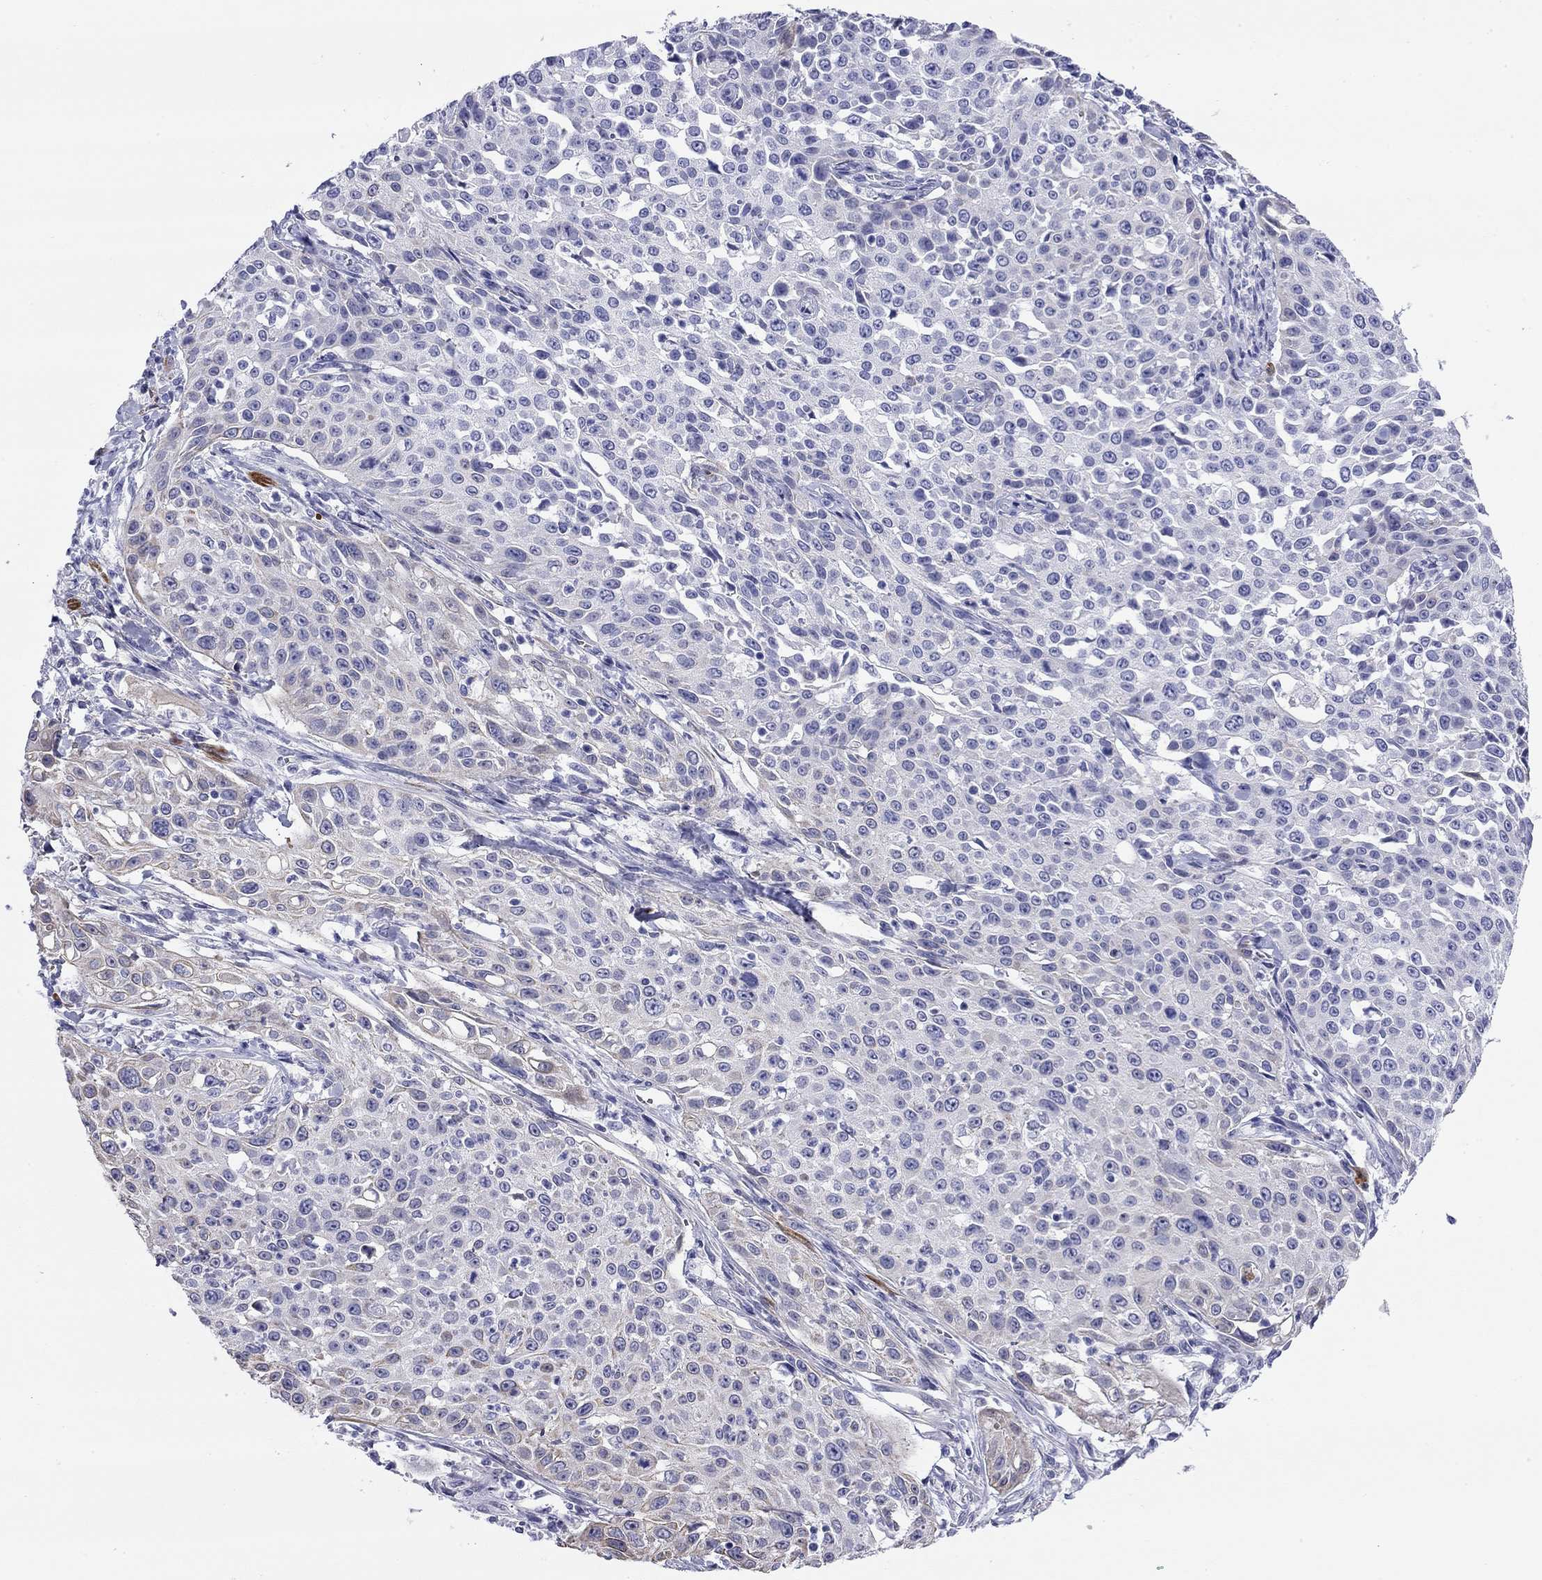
{"staining": {"intensity": "weak", "quantity": "<25%", "location": "cytoplasmic/membranous"}, "tissue": "cervical cancer", "cell_type": "Tumor cells", "image_type": "cancer", "snomed": [{"axis": "morphology", "description": "Squamous cell carcinoma, NOS"}, {"axis": "topography", "description": "Cervix"}], "caption": "Immunohistochemistry micrograph of human squamous cell carcinoma (cervical) stained for a protein (brown), which shows no expression in tumor cells. The staining is performed using DAB (3,3'-diaminobenzidine) brown chromogen with nuclei counter-stained in using hematoxylin.", "gene": "CMYA5", "patient": {"sex": "female", "age": 26}}